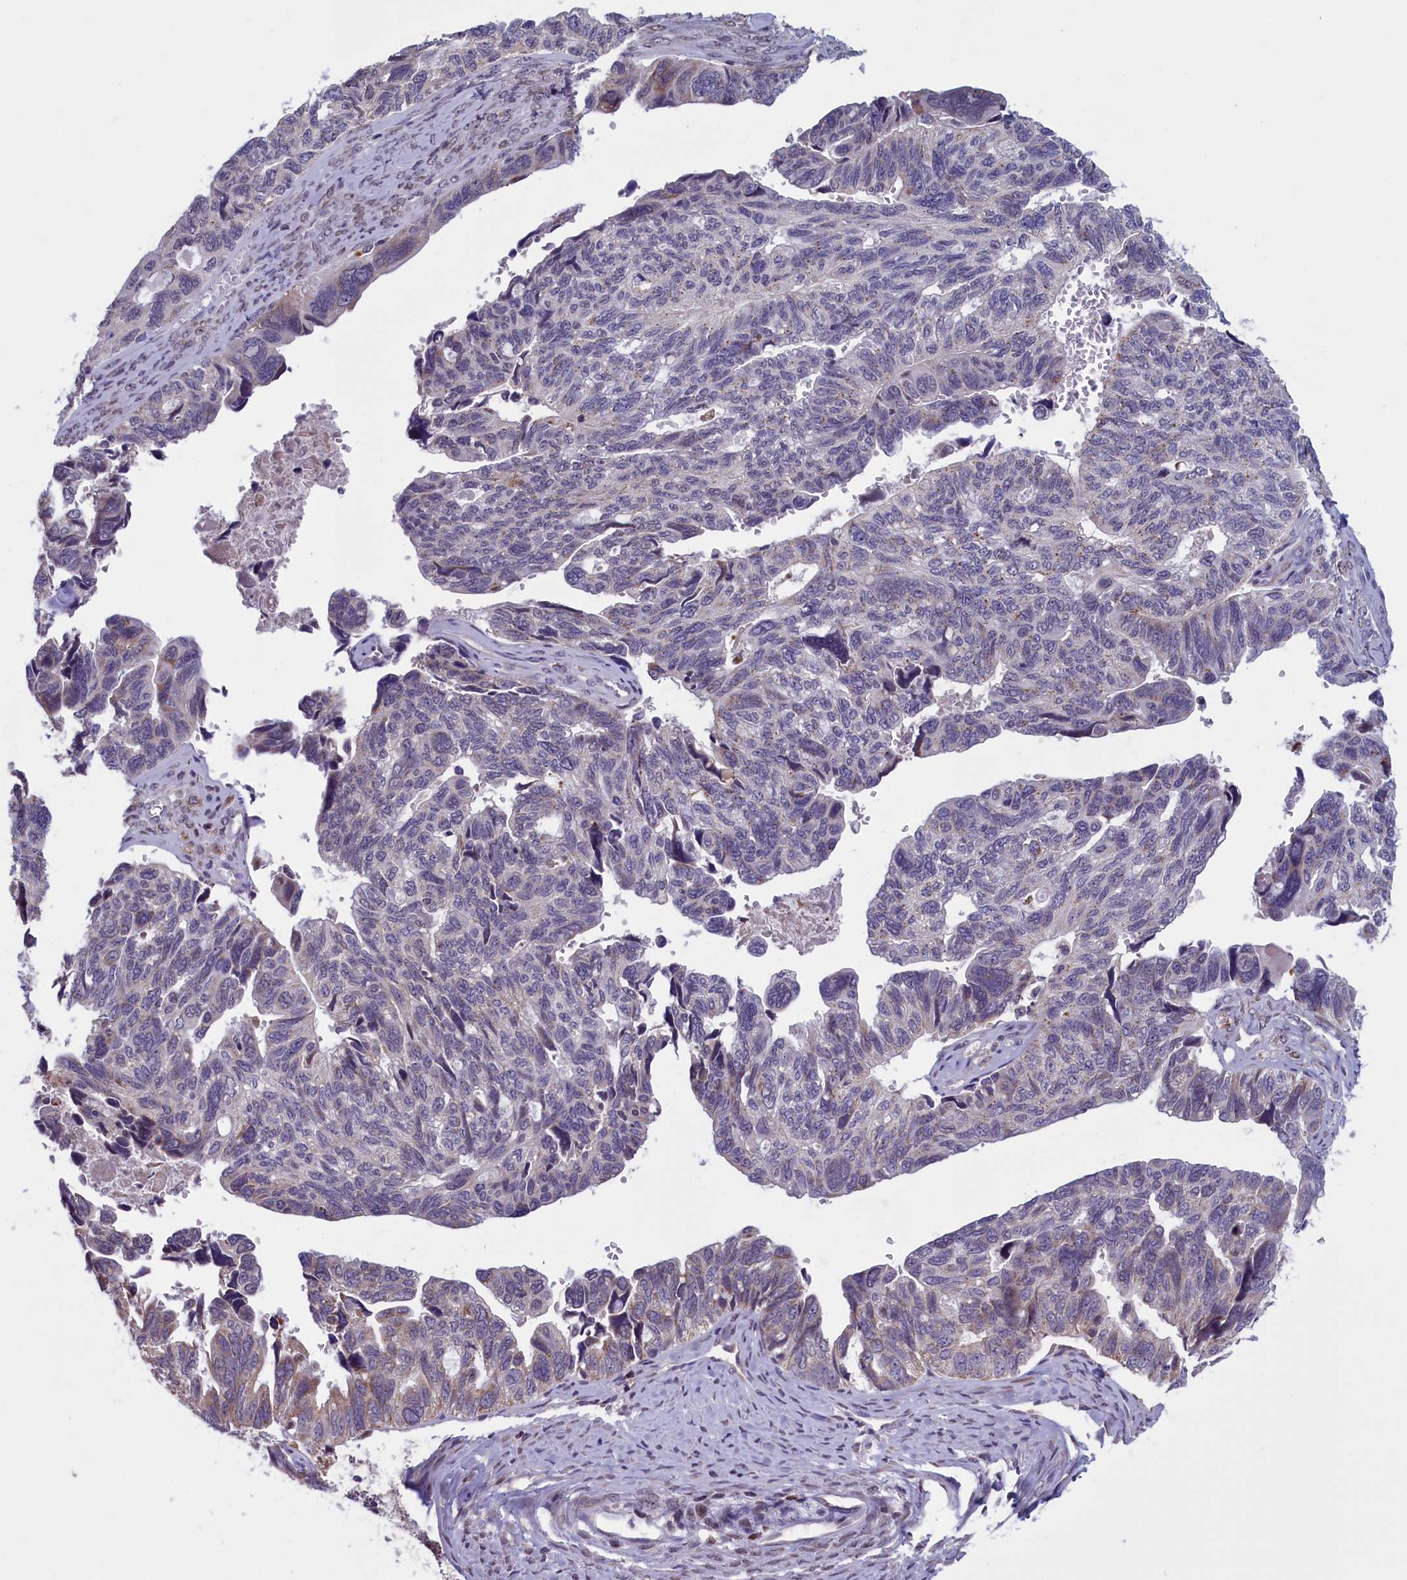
{"staining": {"intensity": "weak", "quantity": "25%-75%", "location": "cytoplasmic/membranous"}, "tissue": "ovarian cancer", "cell_type": "Tumor cells", "image_type": "cancer", "snomed": [{"axis": "morphology", "description": "Cystadenocarcinoma, serous, NOS"}, {"axis": "topography", "description": "Ovary"}], "caption": "Protein staining shows weak cytoplasmic/membranous expression in approximately 25%-75% of tumor cells in ovarian serous cystadenocarcinoma. (DAB = brown stain, brightfield microscopy at high magnification).", "gene": "PARS2", "patient": {"sex": "female", "age": 79}}